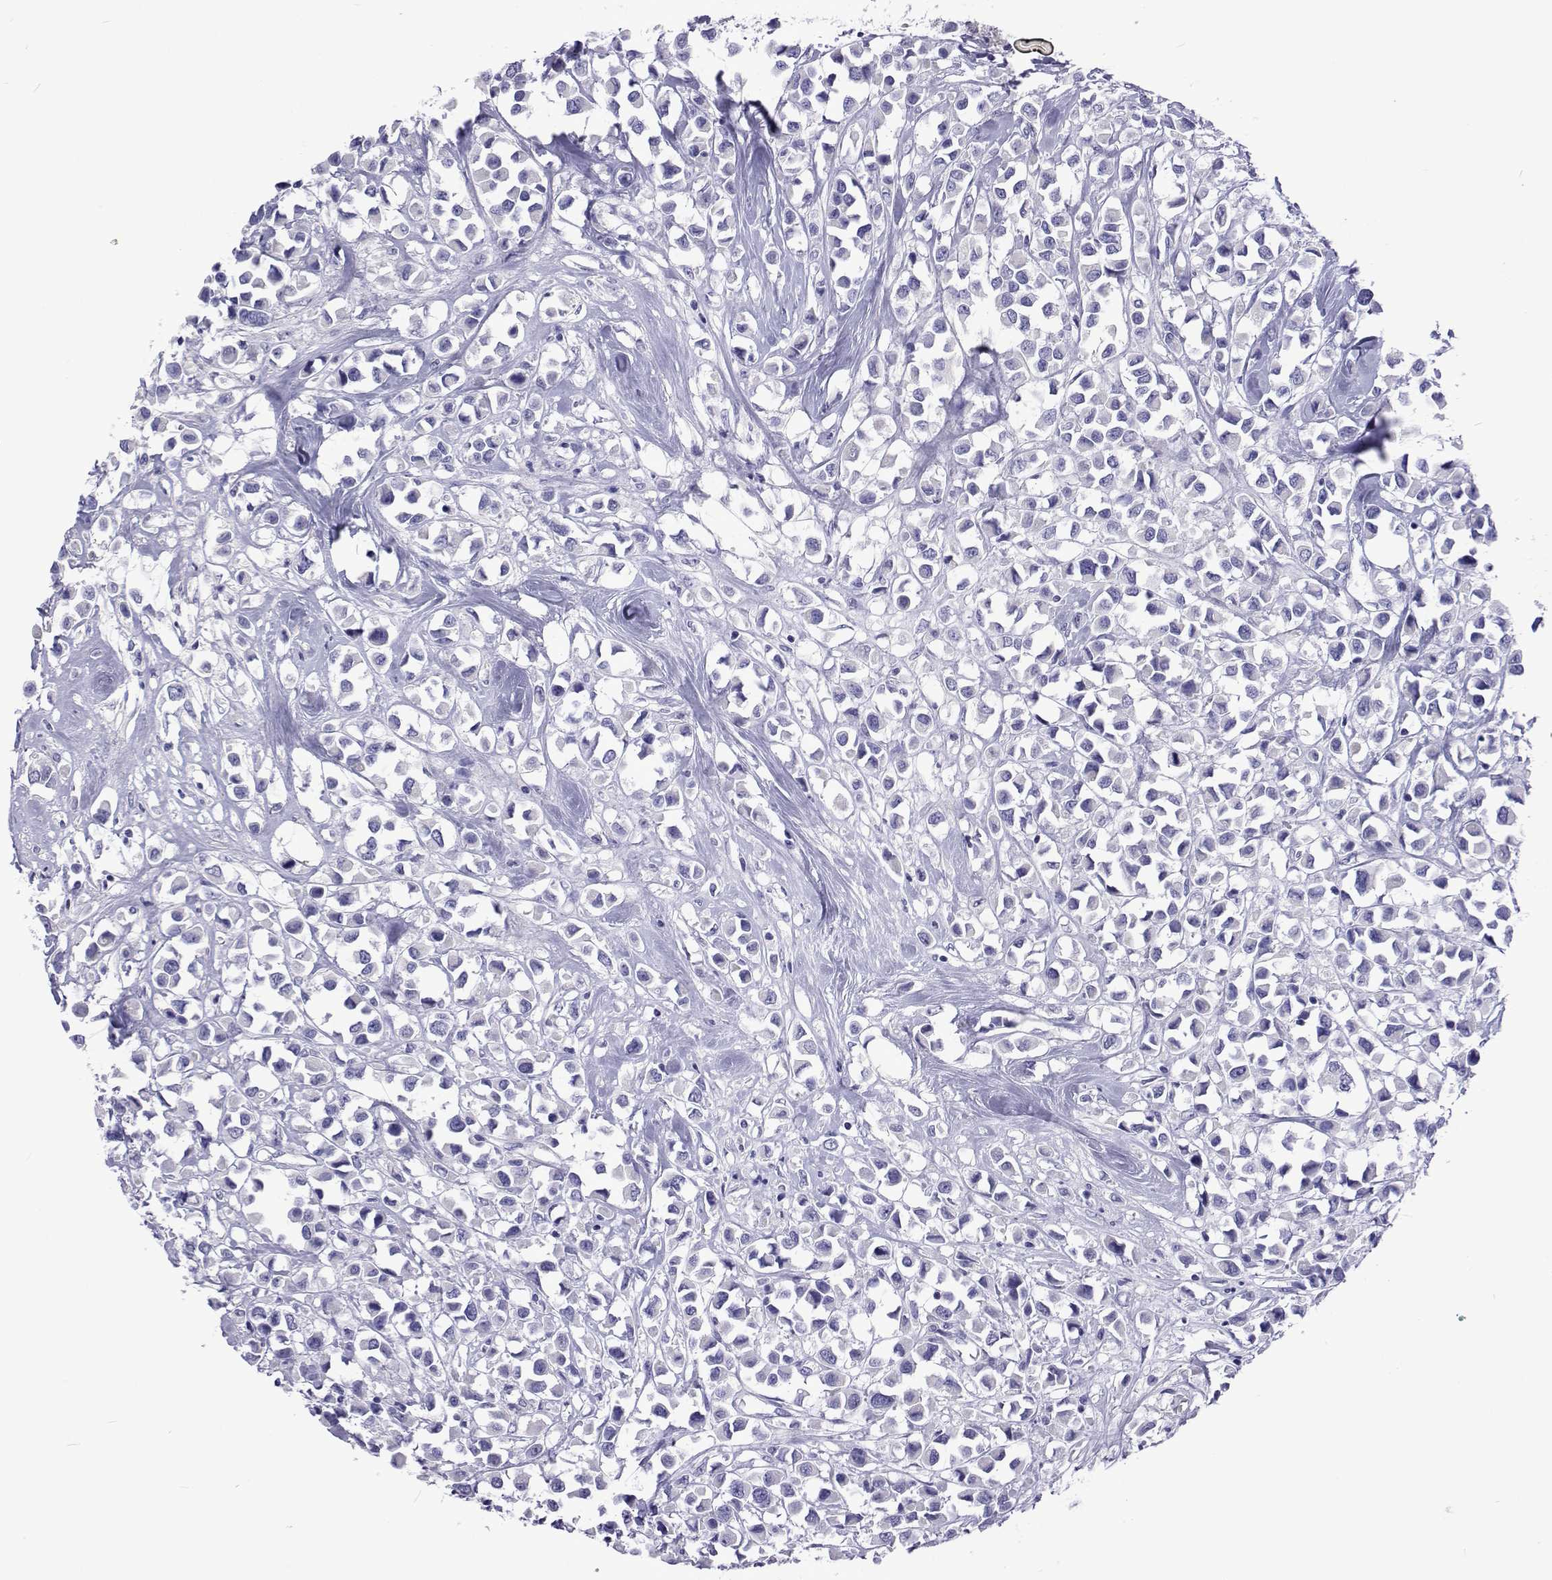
{"staining": {"intensity": "negative", "quantity": "none", "location": "none"}, "tissue": "breast cancer", "cell_type": "Tumor cells", "image_type": "cancer", "snomed": [{"axis": "morphology", "description": "Duct carcinoma"}, {"axis": "topography", "description": "Breast"}], "caption": "DAB (3,3'-diaminobenzidine) immunohistochemical staining of breast intraductal carcinoma reveals no significant staining in tumor cells. The staining was performed using DAB to visualize the protein expression in brown, while the nuclei were stained in blue with hematoxylin (Magnification: 20x).", "gene": "UMODL1", "patient": {"sex": "female", "age": 61}}